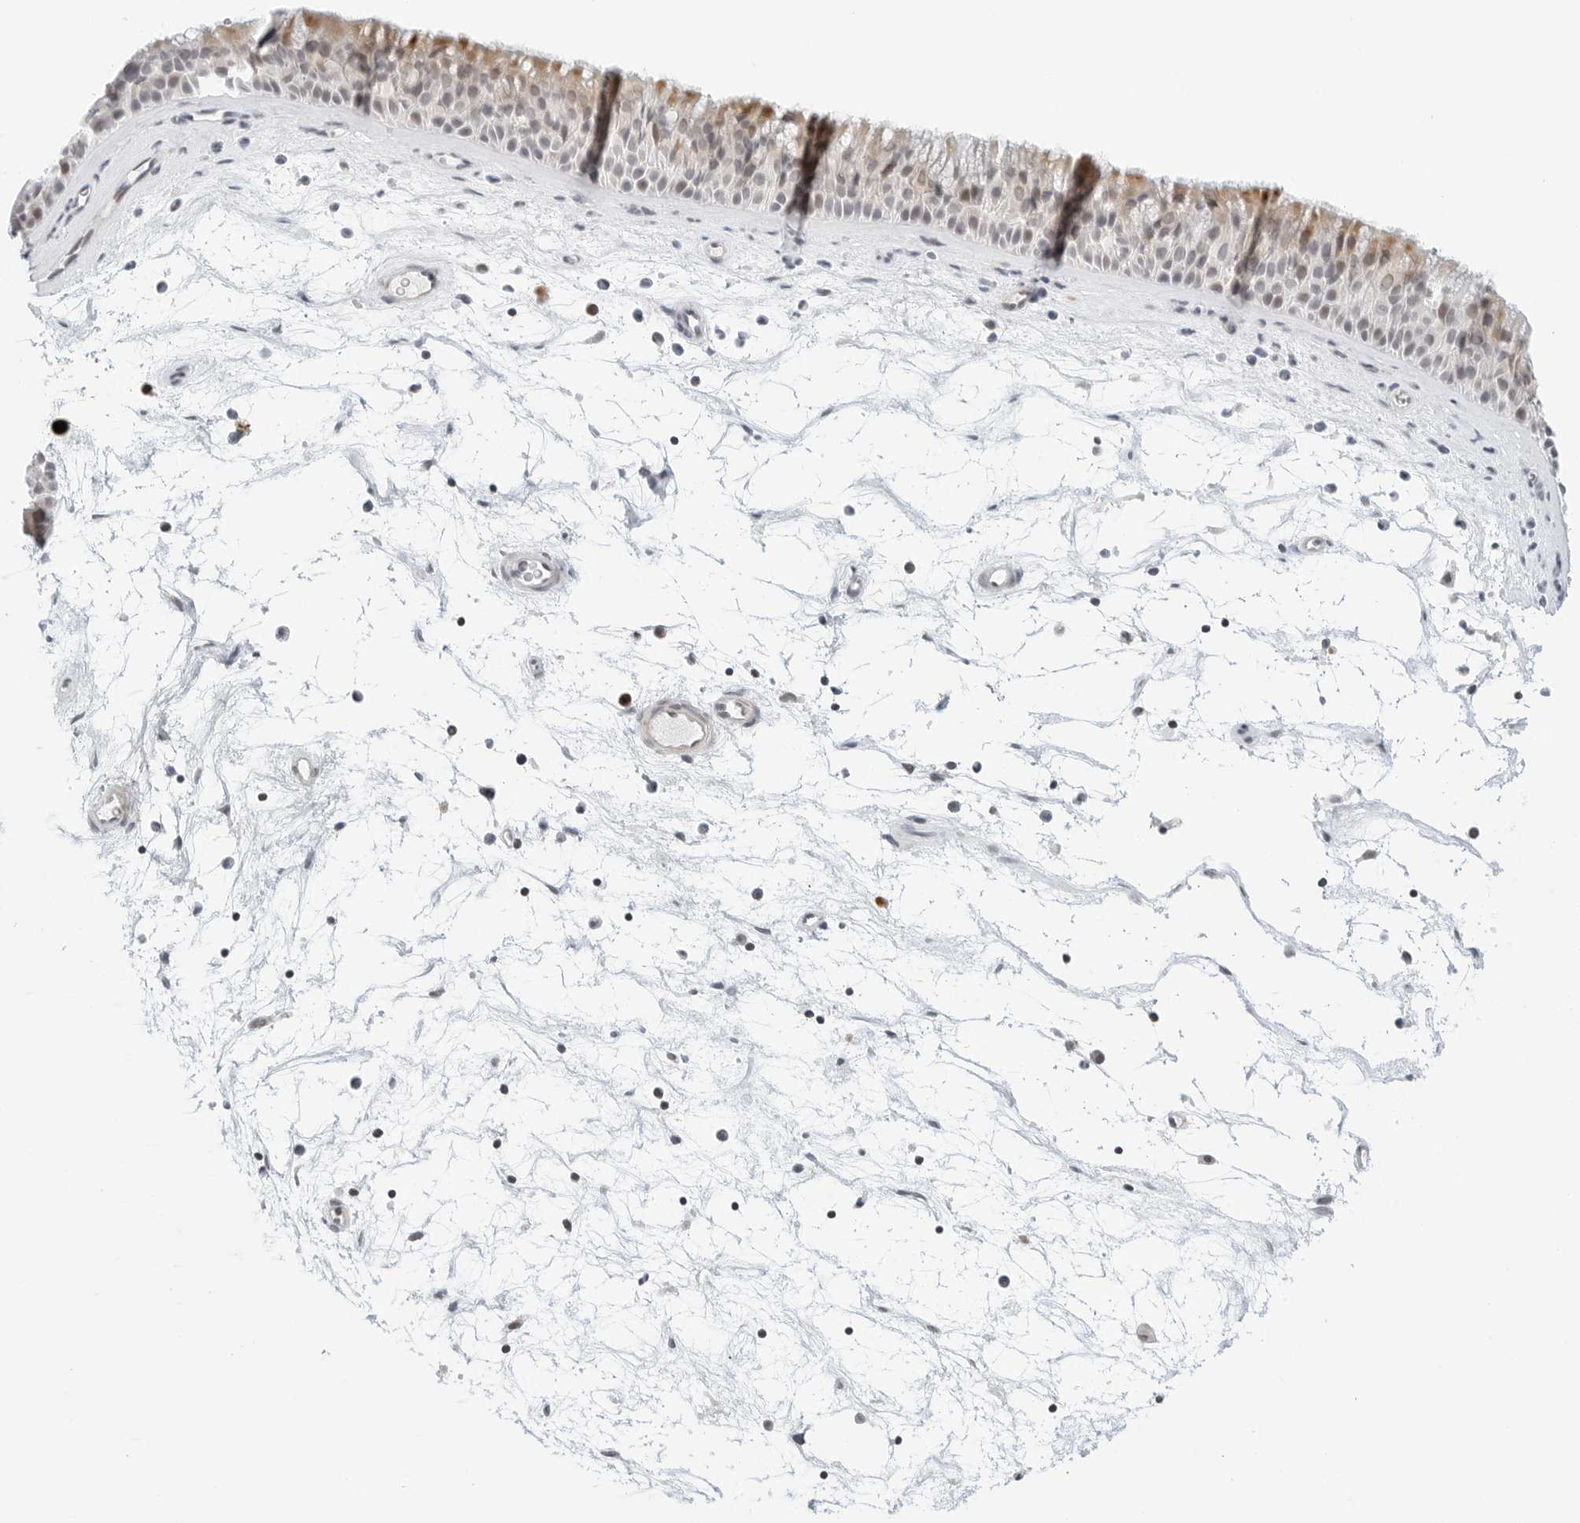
{"staining": {"intensity": "moderate", "quantity": "<25%", "location": "cytoplasmic/membranous"}, "tissue": "nasopharynx", "cell_type": "Respiratory epithelial cells", "image_type": "normal", "snomed": [{"axis": "morphology", "description": "Normal tissue, NOS"}, {"axis": "topography", "description": "Nasopharynx"}], "caption": "DAB (3,3'-diaminobenzidine) immunohistochemical staining of benign human nasopharynx shows moderate cytoplasmic/membranous protein staining in about <25% of respiratory epithelial cells. (DAB IHC, brown staining for protein, blue staining for nuclei).", "gene": "PARP10", "patient": {"sex": "male", "age": 64}}